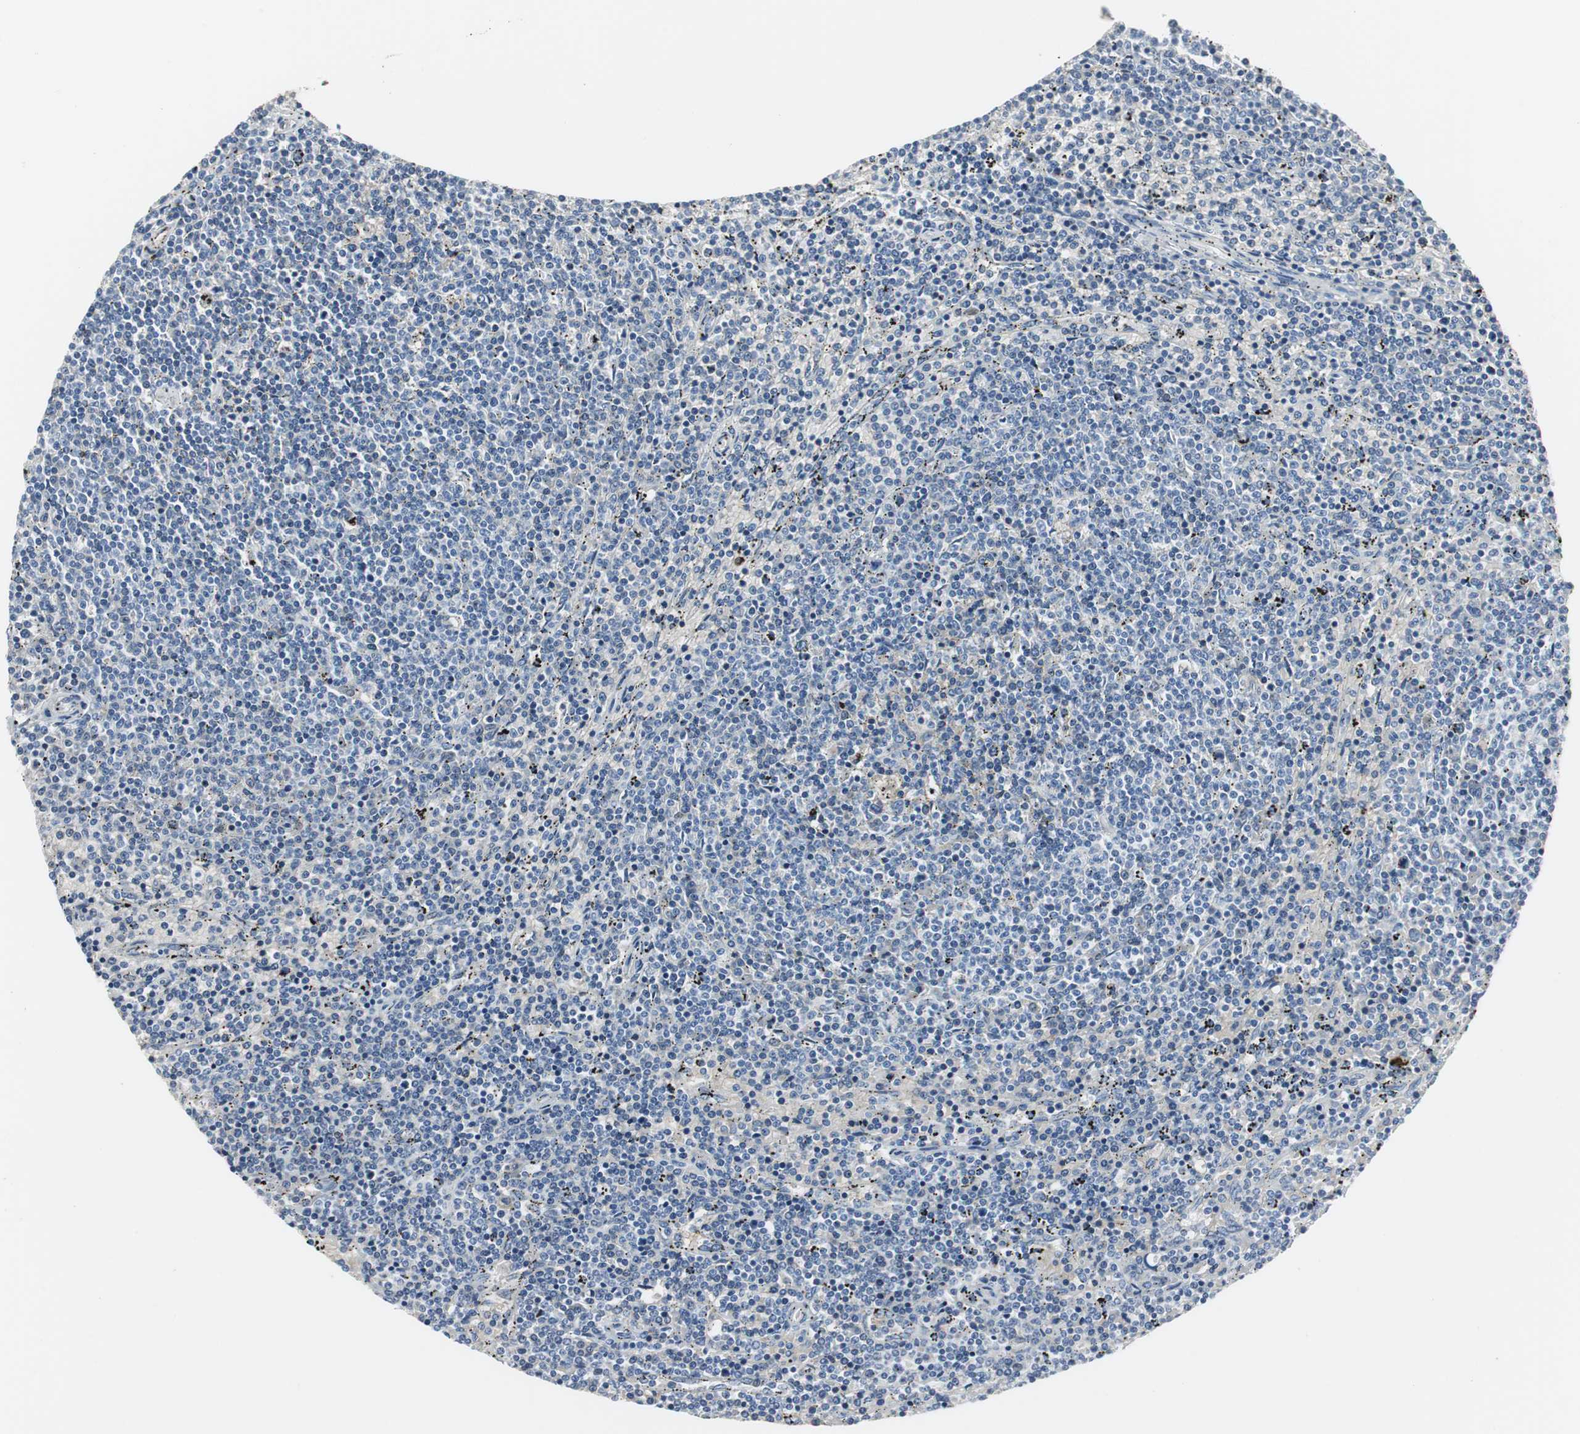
{"staining": {"intensity": "negative", "quantity": "none", "location": "none"}, "tissue": "lymphoma", "cell_type": "Tumor cells", "image_type": "cancer", "snomed": [{"axis": "morphology", "description": "Malignant lymphoma, non-Hodgkin's type, Low grade"}, {"axis": "topography", "description": "Spleen"}], "caption": "This is an immunohistochemistry micrograph of human malignant lymphoma, non-Hodgkin's type (low-grade). There is no staining in tumor cells.", "gene": "IGHA1", "patient": {"sex": "female", "age": 50}}